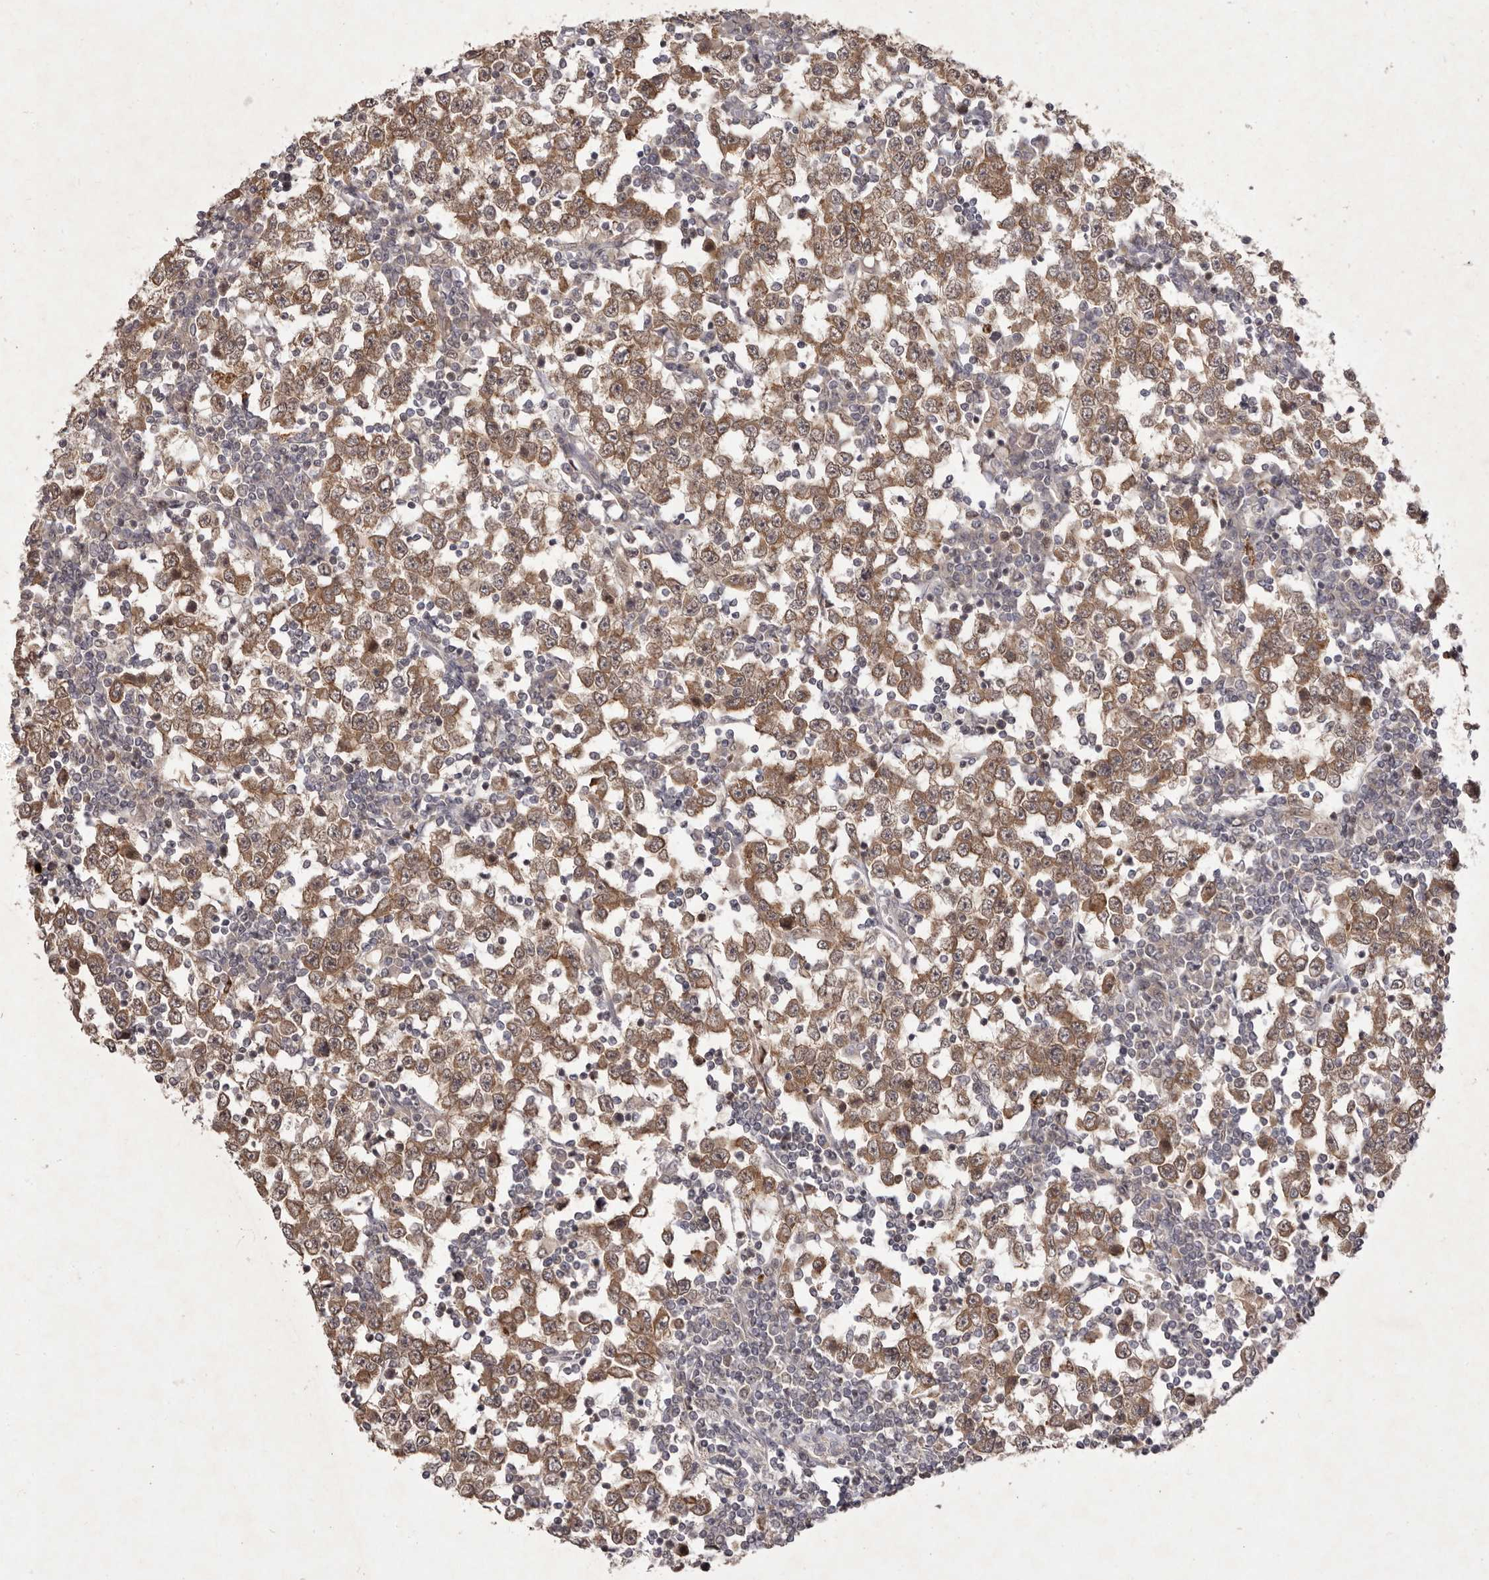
{"staining": {"intensity": "moderate", "quantity": ">75%", "location": "cytoplasmic/membranous"}, "tissue": "testis cancer", "cell_type": "Tumor cells", "image_type": "cancer", "snomed": [{"axis": "morphology", "description": "Seminoma, NOS"}, {"axis": "topography", "description": "Testis"}], "caption": "Human seminoma (testis) stained with a brown dye demonstrates moderate cytoplasmic/membranous positive staining in about >75% of tumor cells.", "gene": "BUD31", "patient": {"sex": "male", "age": 65}}